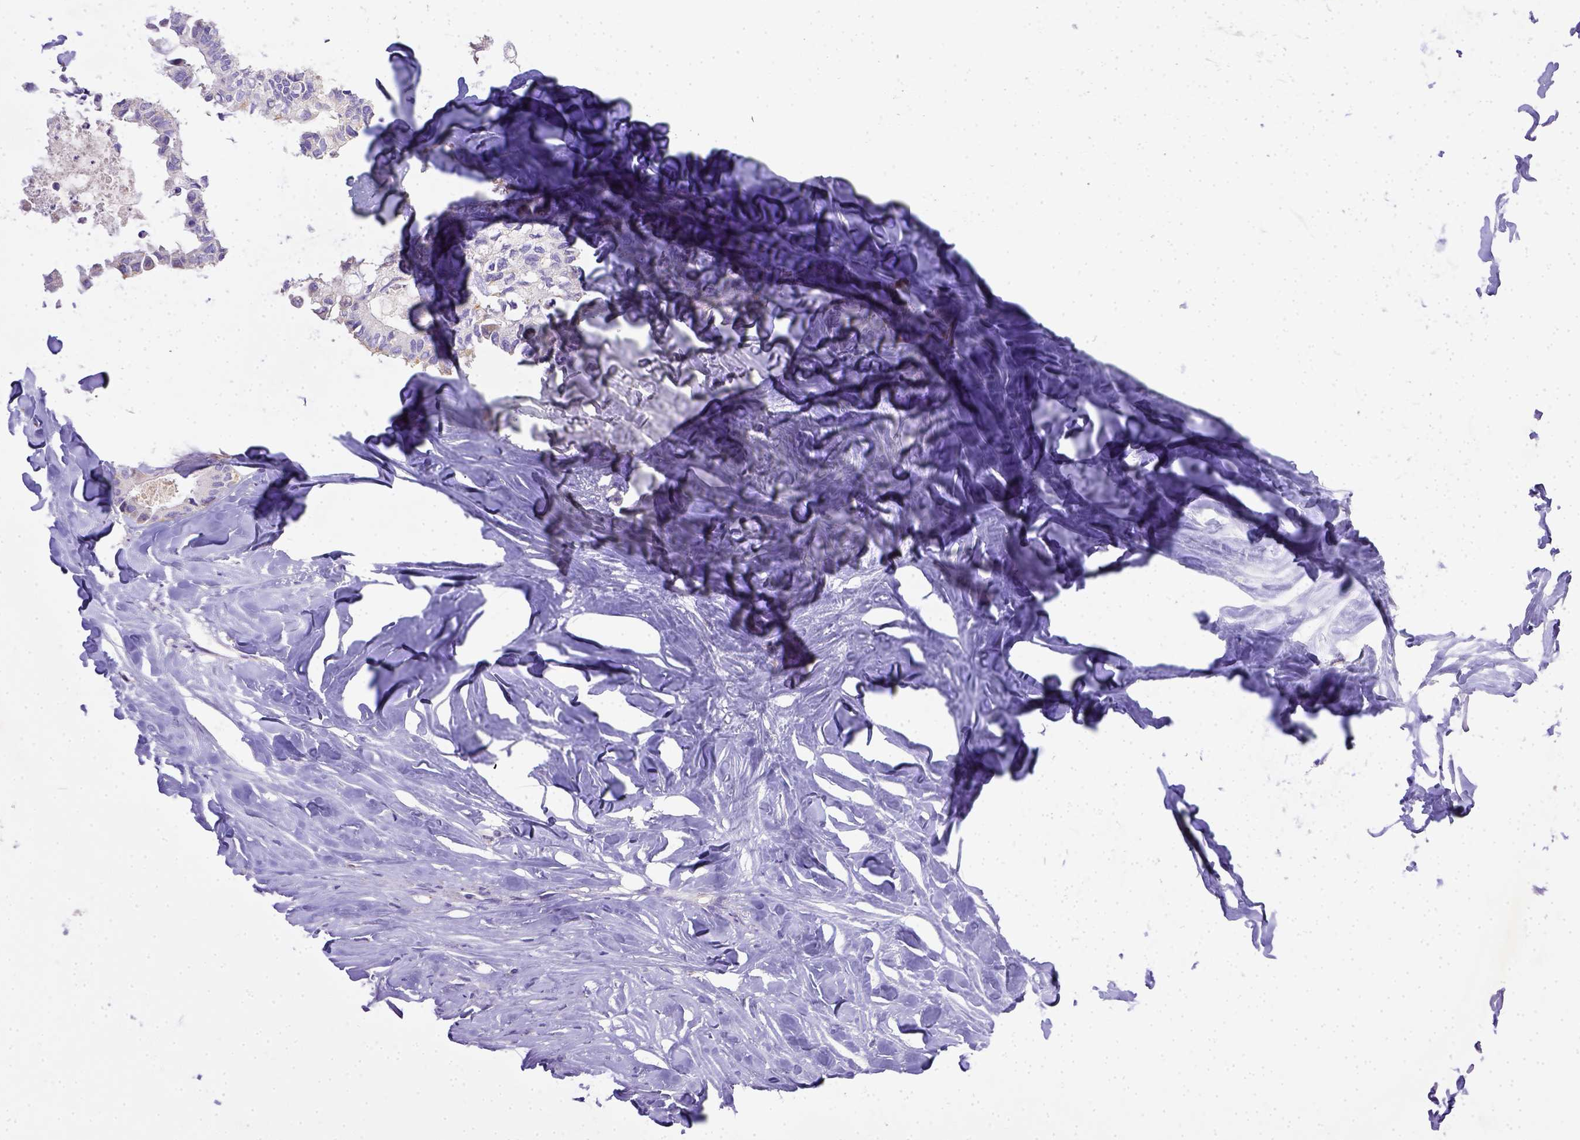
{"staining": {"intensity": "negative", "quantity": "none", "location": "none"}, "tissue": "colorectal cancer", "cell_type": "Tumor cells", "image_type": "cancer", "snomed": [{"axis": "morphology", "description": "Adenocarcinoma, NOS"}, {"axis": "topography", "description": "Colon"}, {"axis": "topography", "description": "Rectum"}], "caption": "DAB (3,3'-diaminobenzidine) immunohistochemical staining of colorectal cancer reveals no significant positivity in tumor cells. Nuclei are stained in blue.", "gene": "CD40", "patient": {"sex": "male", "age": 57}}